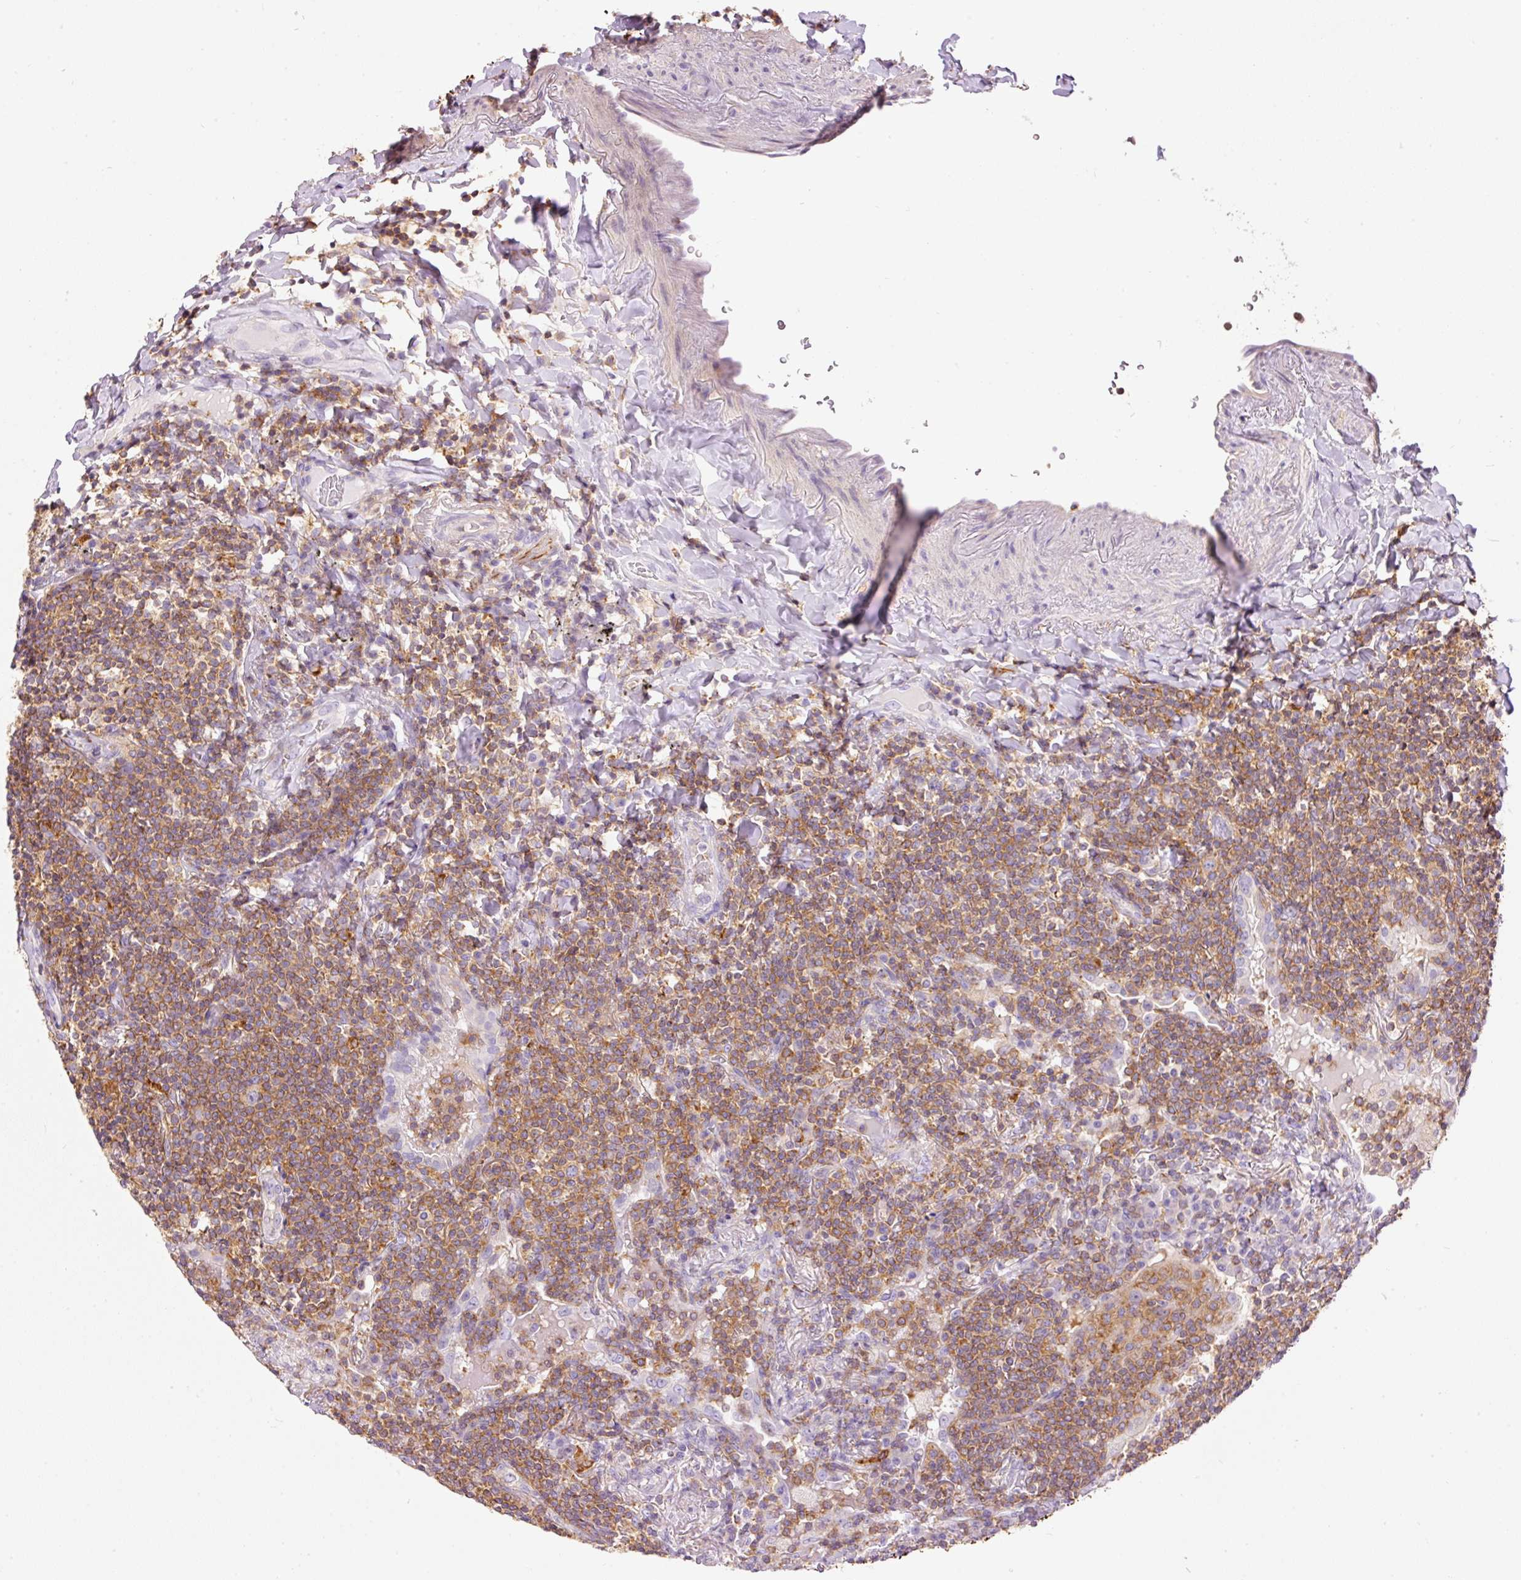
{"staining": {"intensity": "moderate", "quantity": ">75%", "location": "cytoplasmic/membranous"}, "tissue": "lymphoma", "cell_type": "Tumor cells", "image_type": "cancer", "snomed": [{"axis": "morphology", "description": "Malignant lymphoma, non-Hodgkin's type, Low grade"}, {"axis": "topography", "description": "Lung"}], "caption": "Tumor cells exhibit medium levels of moderate cytoplasmic/membranous expression in approximately >75% of cells in lymphoma. The staining is performed using DAB (3,3'-diaminobenzidine) brown chromogen to label protein expression. The nuclei are counter-stained blue using hematoxylin.", "gene": "DOK6", "patient": {"sex": "female", "age": 71}}